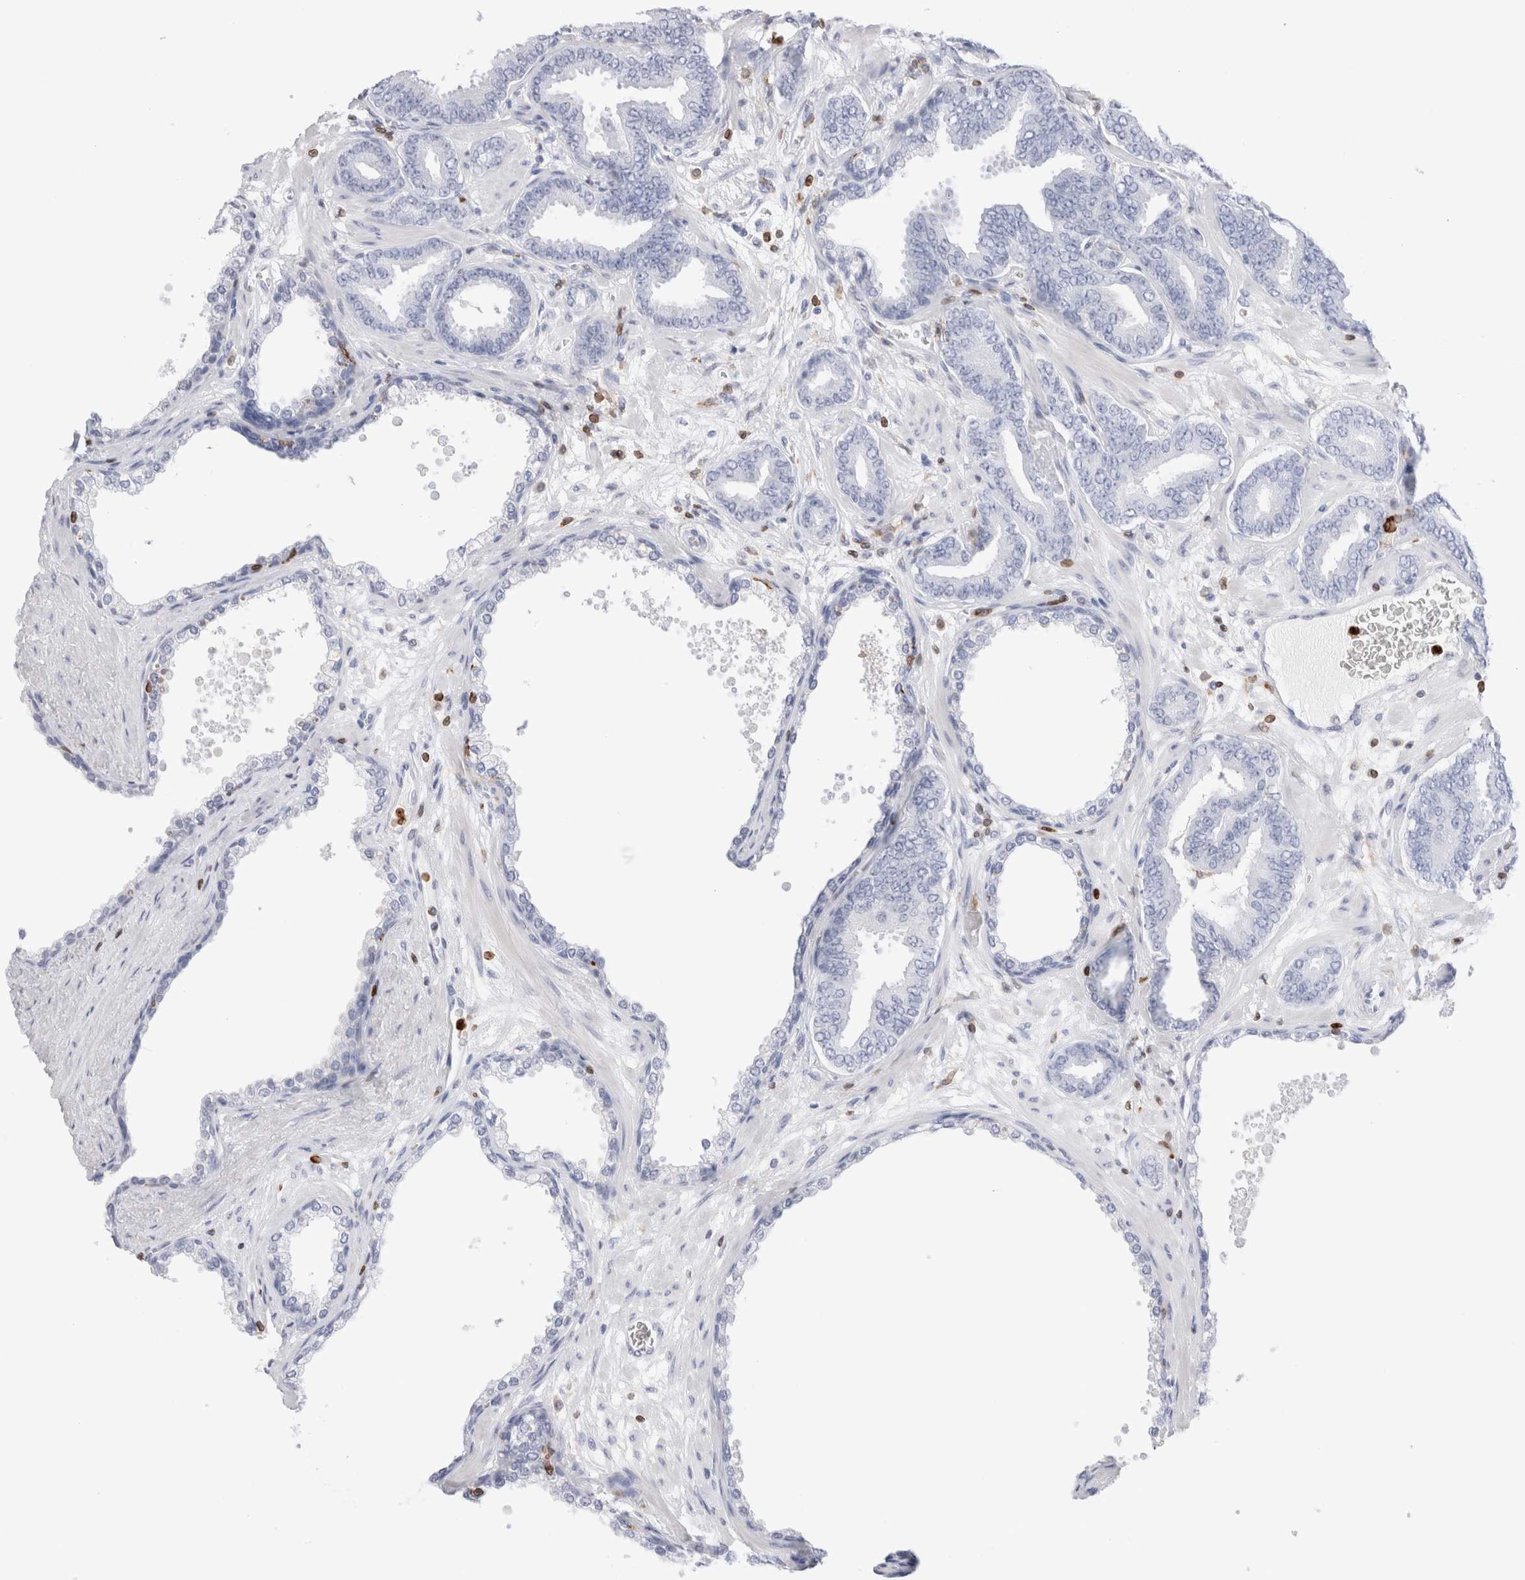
{"staining": {"intensity": "negative", "quantity": "none", "location": "none"}, "tissue": "prostate cancer", "cell_type": "Tumor cells", "image_type": "cancer", "snomed": [{"axis": "morphology", "description": "Adenocarcinoma, Low grade"}, {"axis": "topography", "description": "Prostate"}], "caption": "This photomicrograph is of low-grade adenocarcinoma (prostate) stained with IHC to label a protein in brown with the nuclei are counter-stained blue. There is no expression in tumor cells. Brightfield microscopy of immunohistochemistry stained with DAB (brown) and hematoxylin (blue), captured at high magnification.", "gene": "ALOX5AP", "patient": {"sex": "male", "age": 62}}